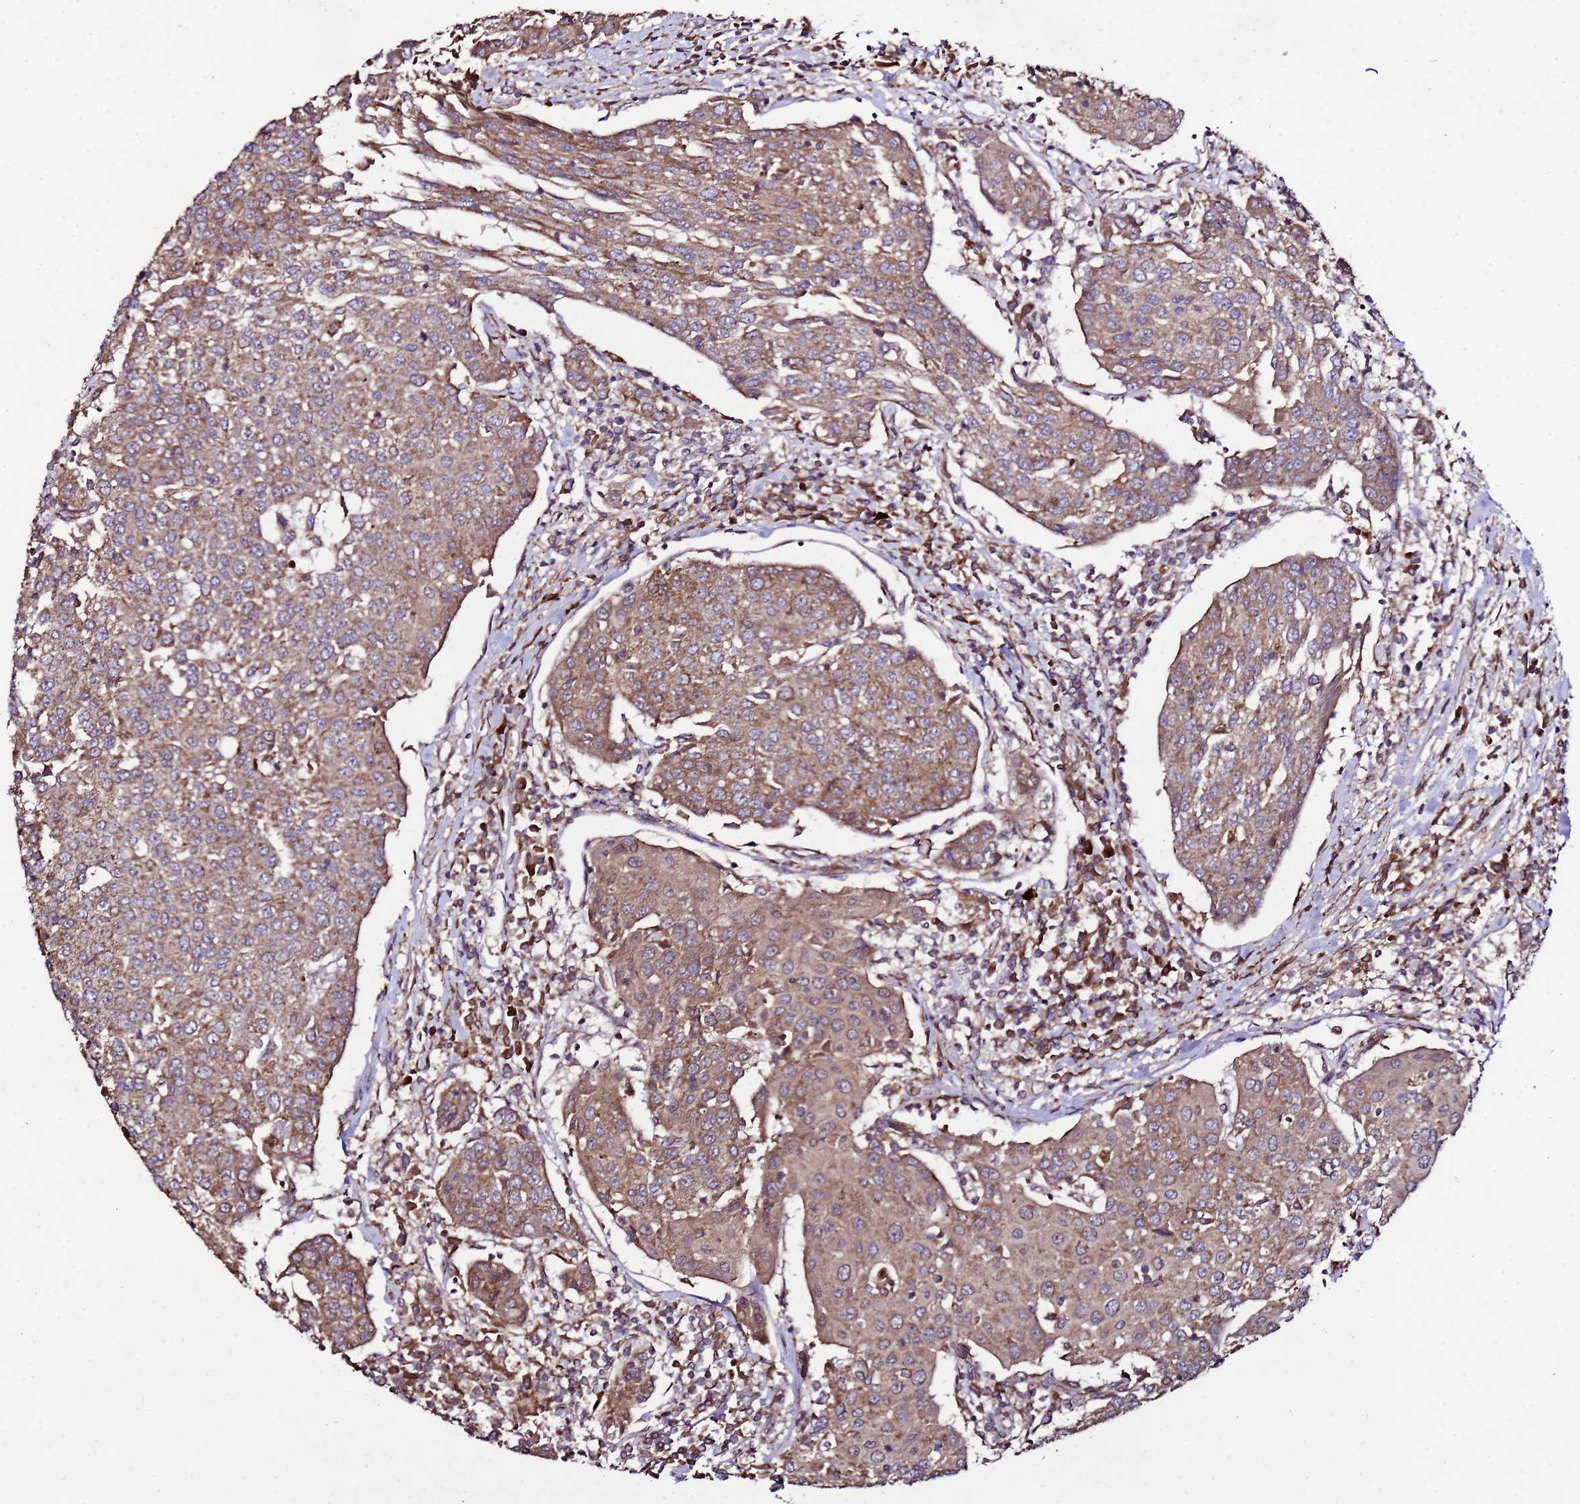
{"staining": {"intensity": "moderate", "quantity": ">75%", "location": "cytoplasmic/membranous"}, "tissue": "urothelial cancer", "cell_type": "Tumor cells", "image_type": "cancer", "snomed": [{"axis": "morphology", "description": "Urothelial carcinoma, High grade"}, {"axis": "topography", "description": "Urinary bladder"}], "caption": "Tumor cells show medium levels of moderate cytoplasmic/membranous staining in approximately >75% of cells in urothelial cancer. The staining is performed using DAB brown chromogen to label protein expression. The nuclei are counter-stained blue using hematoxylin.", "gene": "HSPBAP1", "patient": {"sex": "female", "age": 85}}